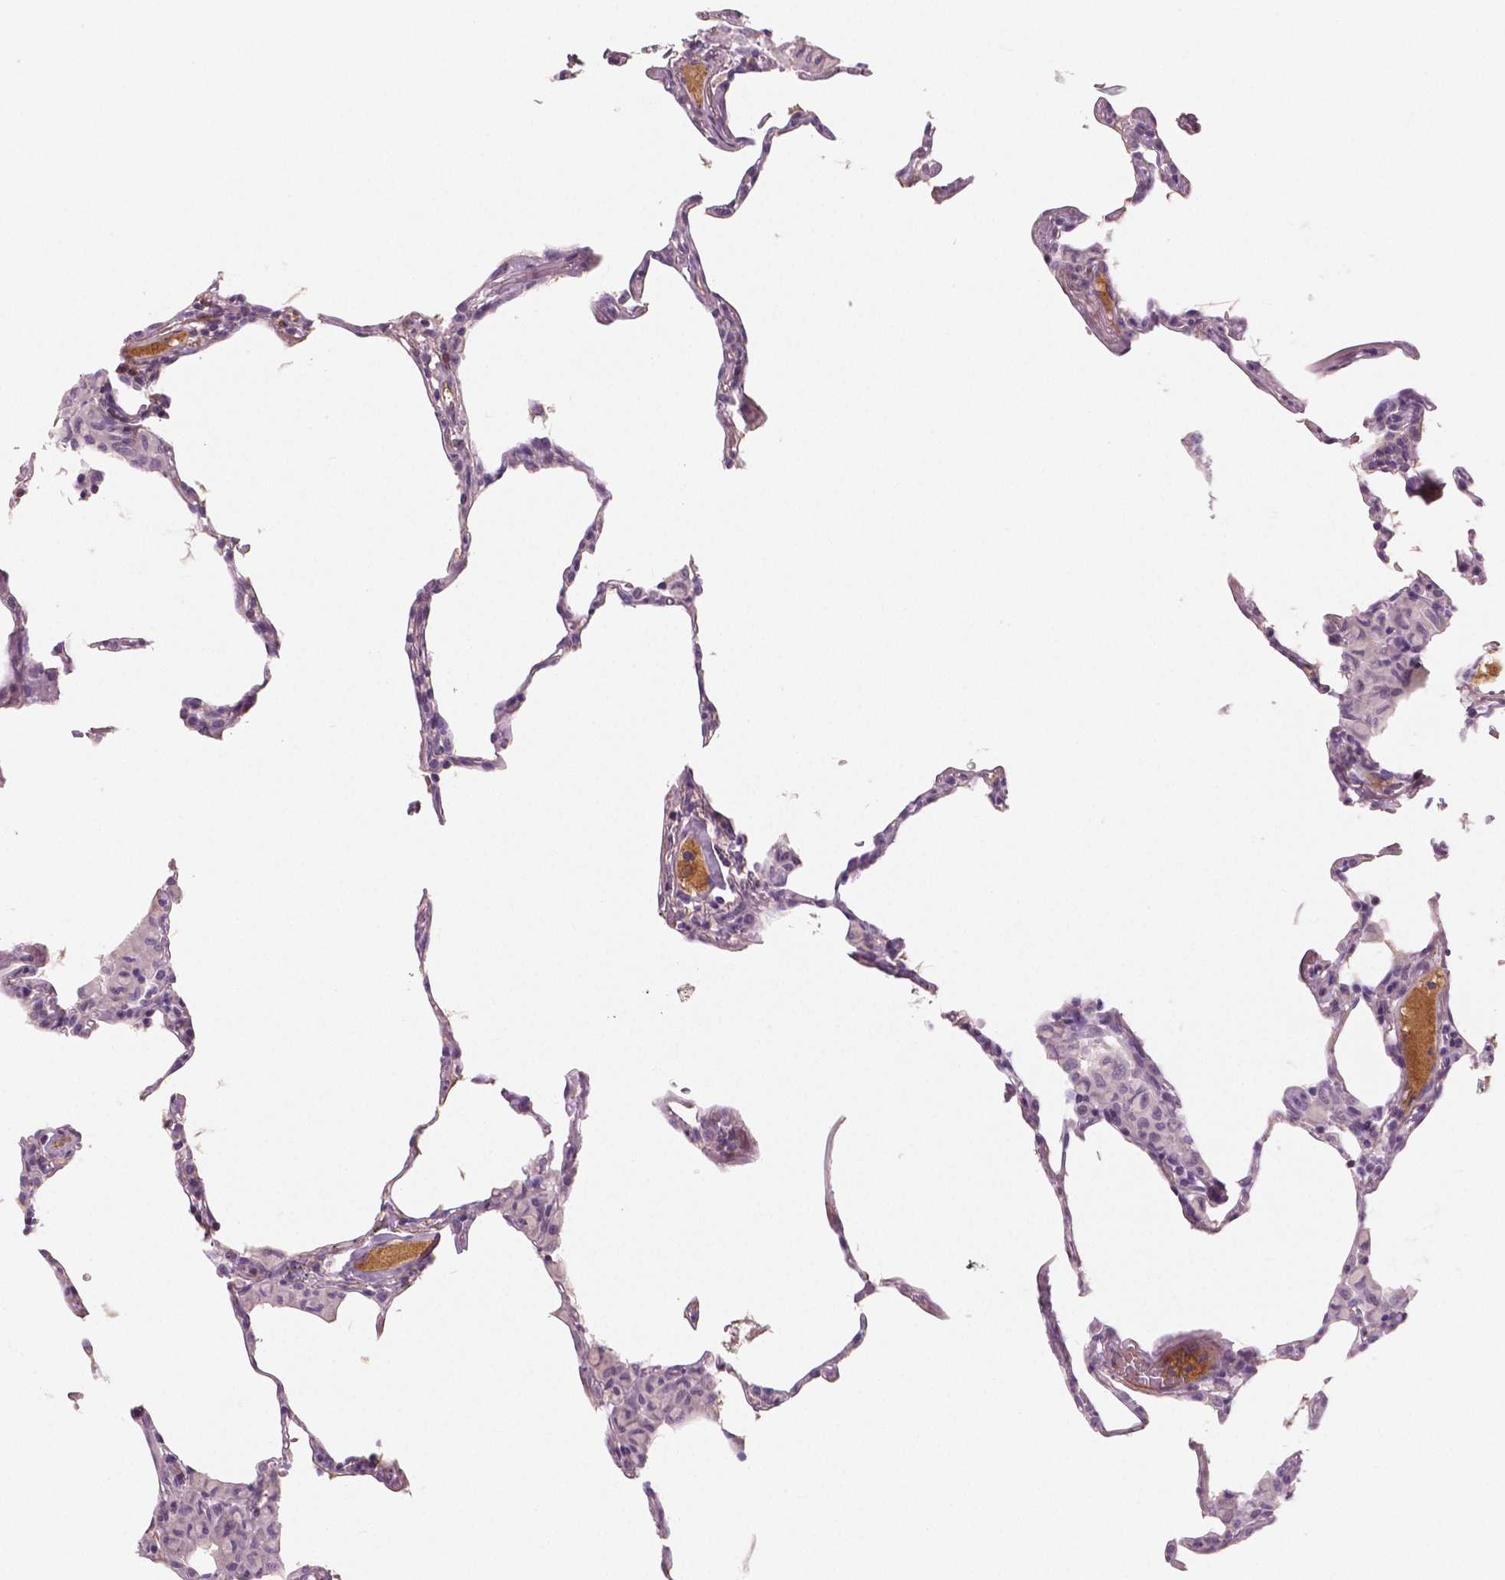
{"staining": {"intensity": "negative", "quantity": "none", "location": "none"}, "tissue": "lung", "cell_type": "Alveolar cells", "image_type": "normal", "snomed": [{"axis": "morphology", "description": "Normal tissue, NOS"}, {"axis": "topography", "description": "Lung"}], "caption": "Immunohistochemistry (IHC) of normal lung reveals no expression in alveolar cells.", "gene": "APOA4", "patient": {"sex": "female", "age": 57}}